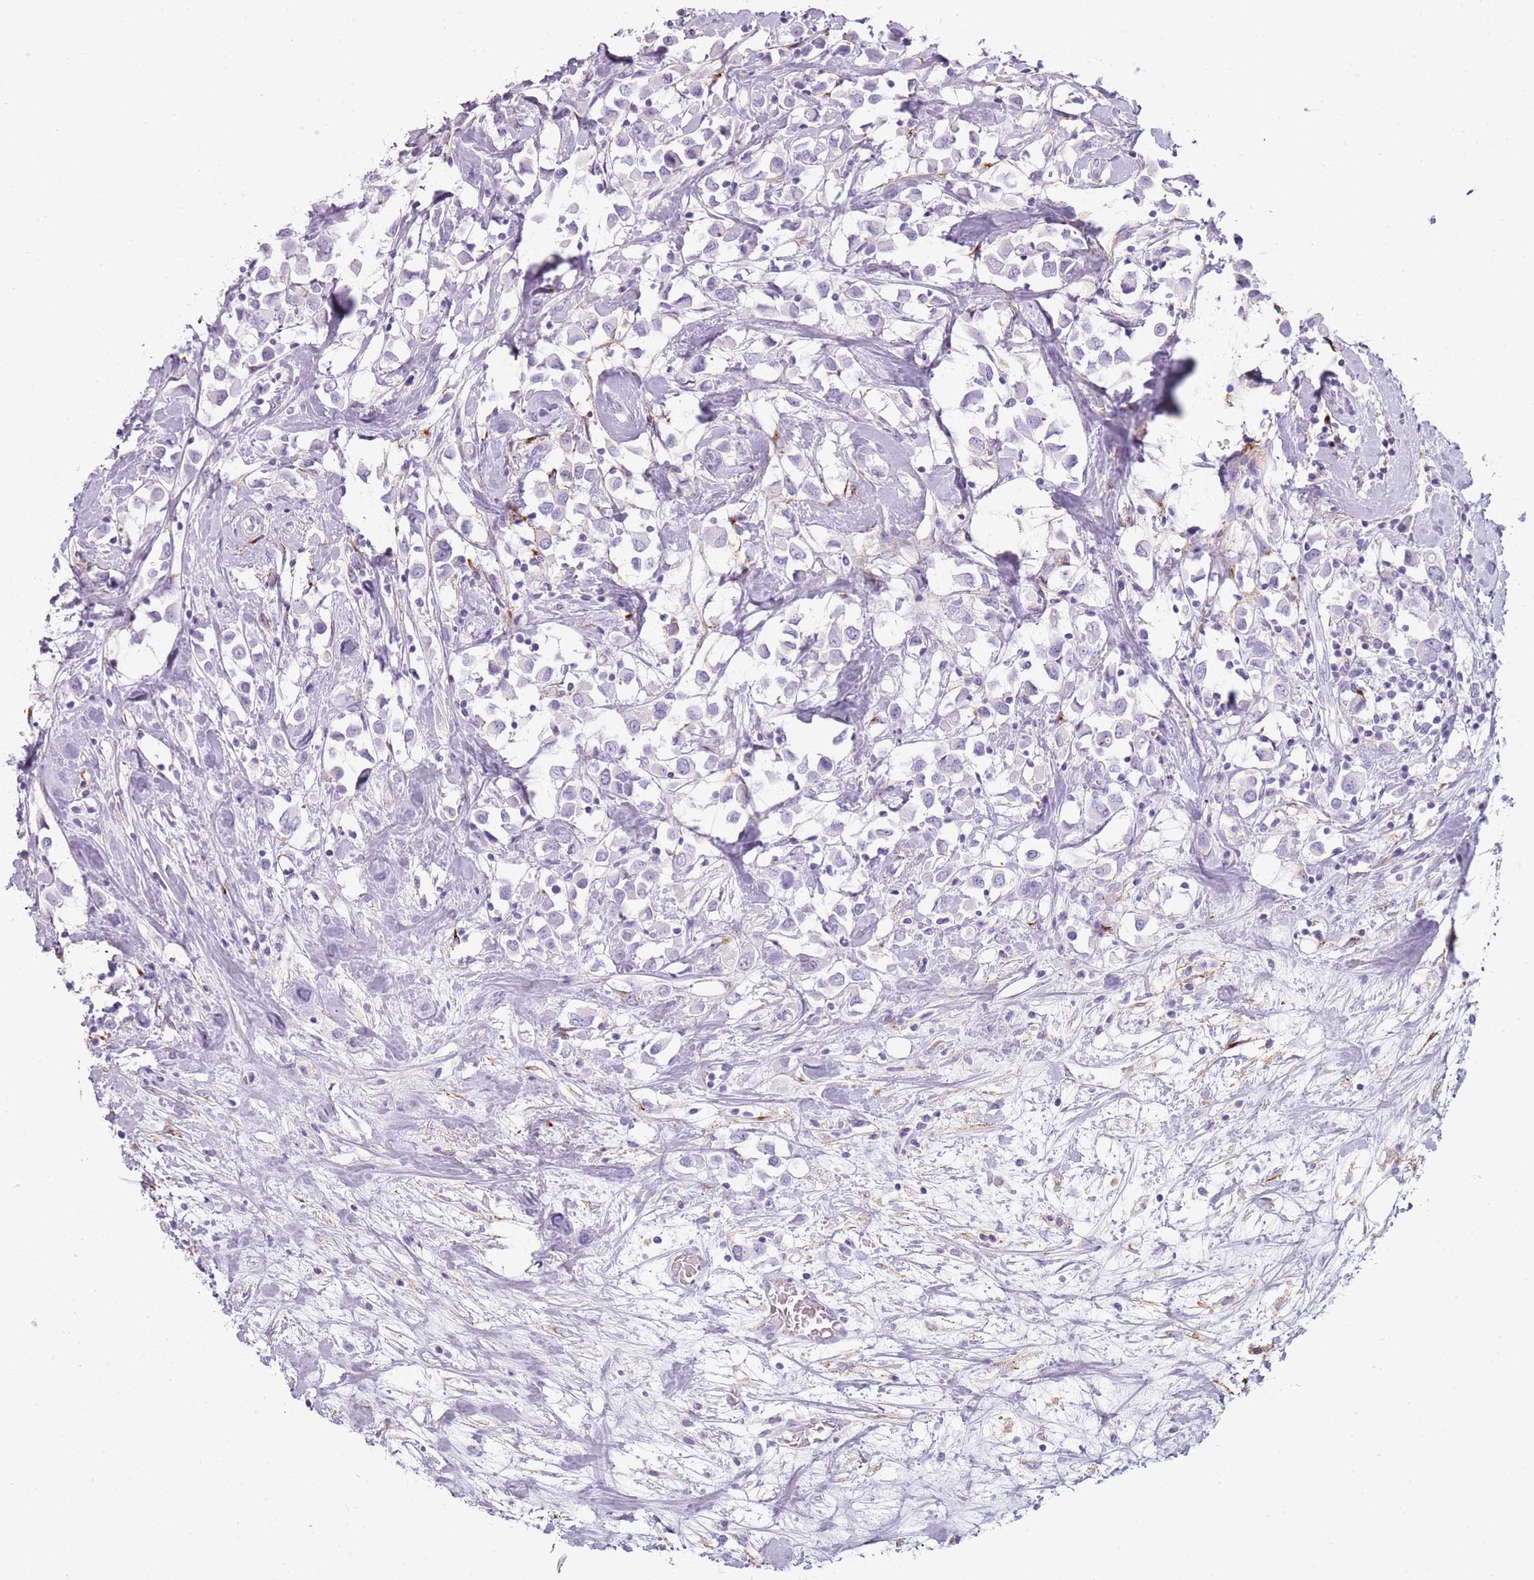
{"staining": {"intensity": "negative", "quantity": "none", "location": "none"}, "tissue": "breast cancer", "cell_type": "Tumor cells", "image_type": "cancer", "snomed": [{"axis": "morphology", "description": "Duct carcinoma"}, {"axis": "topography", "description": "Breast"}], "caption": "Breast cancer was stained to show a protein in brown. There is no significant positivity in tumor cells.", "gene": "COLEC12", "patient": {"sex": "female", "age": 61}}